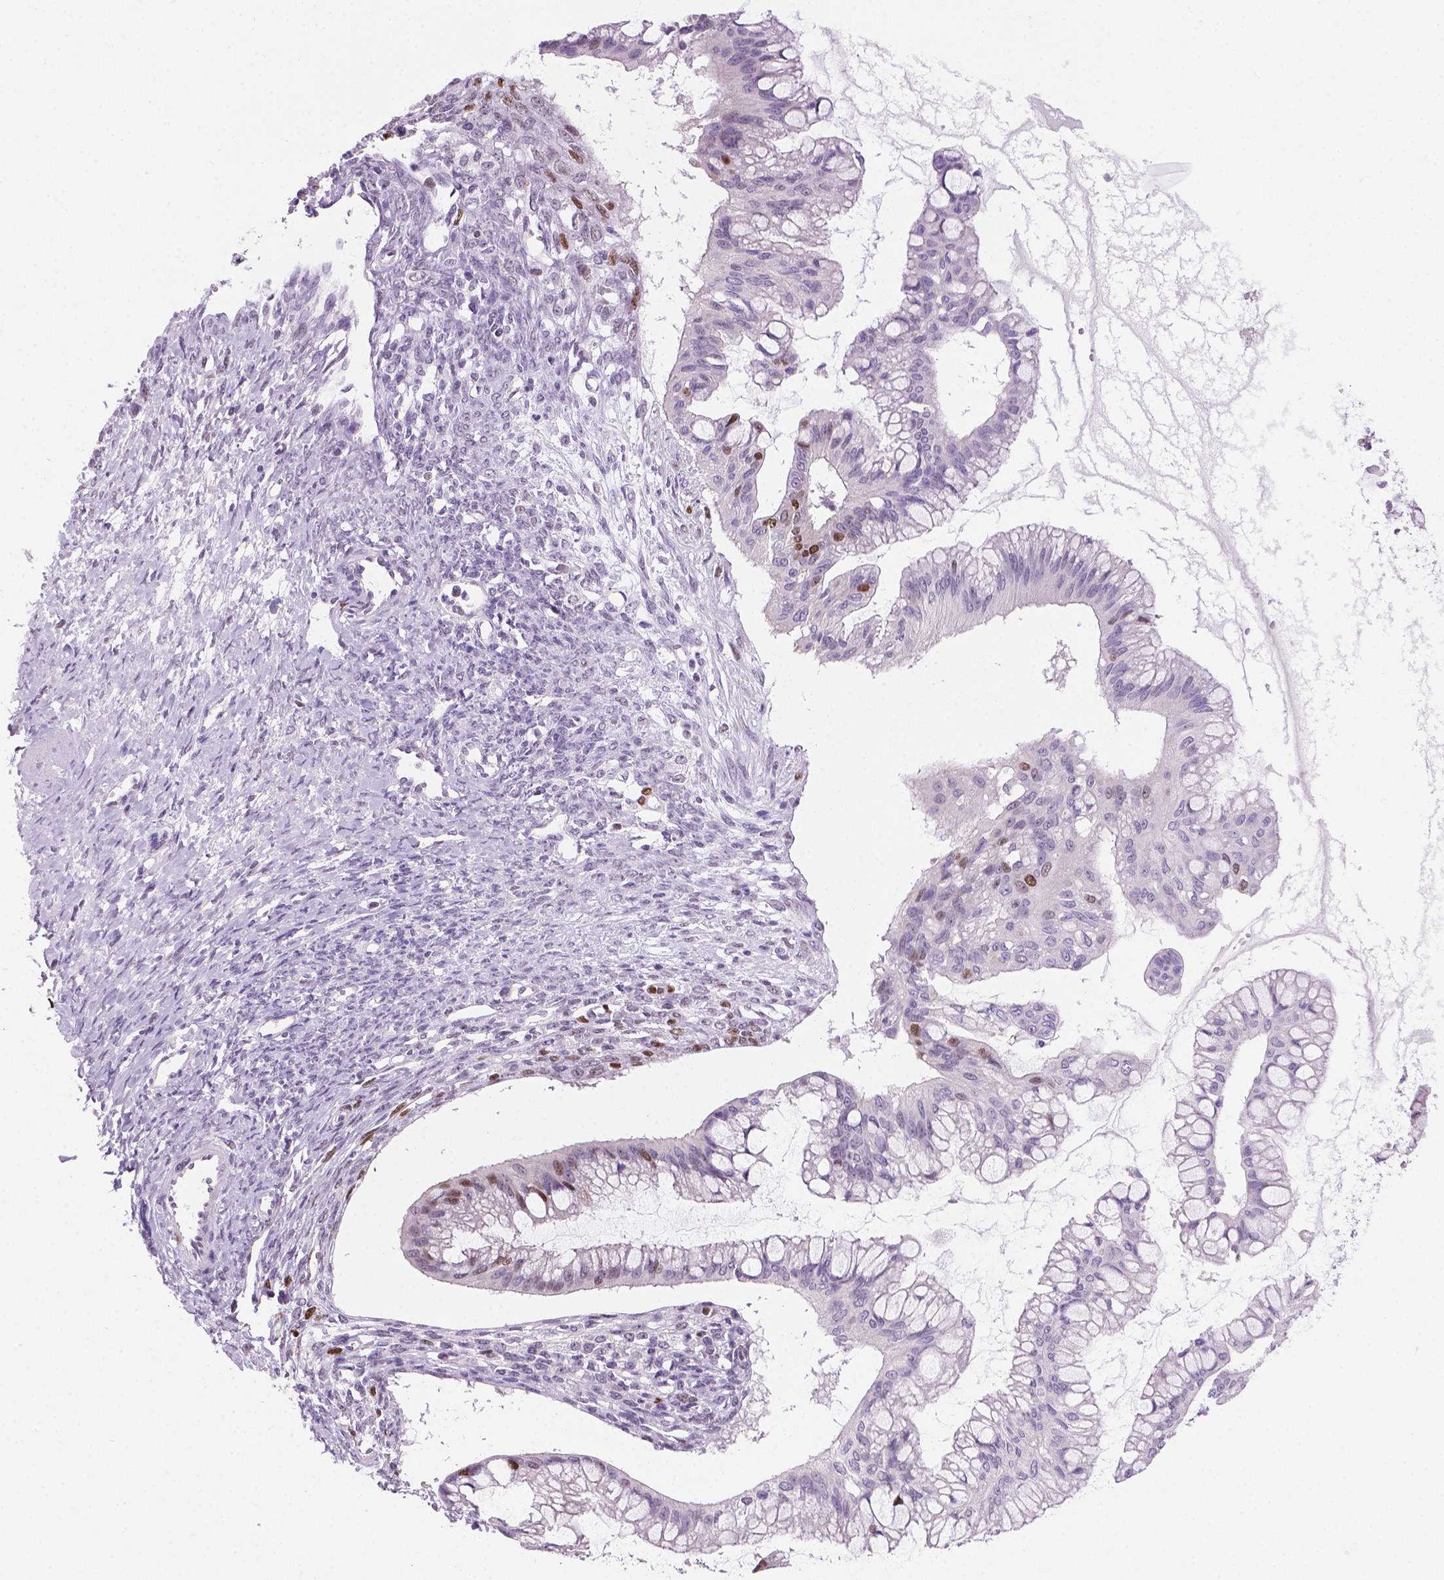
{"staining": {"intensity": "moderate", "quantity": "<25%", "location": "nuclear"}, "tissue": "ovarian cancer", "cell_type": "Tumor cells", "image_type": "cancer", "snomed": [{"axis": "morphology", "description": "Cystadenocarcinoma, mucinous, NOS"}, {"axis": "topography", "description": "Ovary"}], "caption": "Ovarian mucinous cystadenocarcinoma stained with DAB immunohistochemistry (IHC) shows low levels of moderate nuclear positivity in about <25% of tumor cells.", "gene": "NCAPH2", "patient": {"sex": "female", "age": 73}}